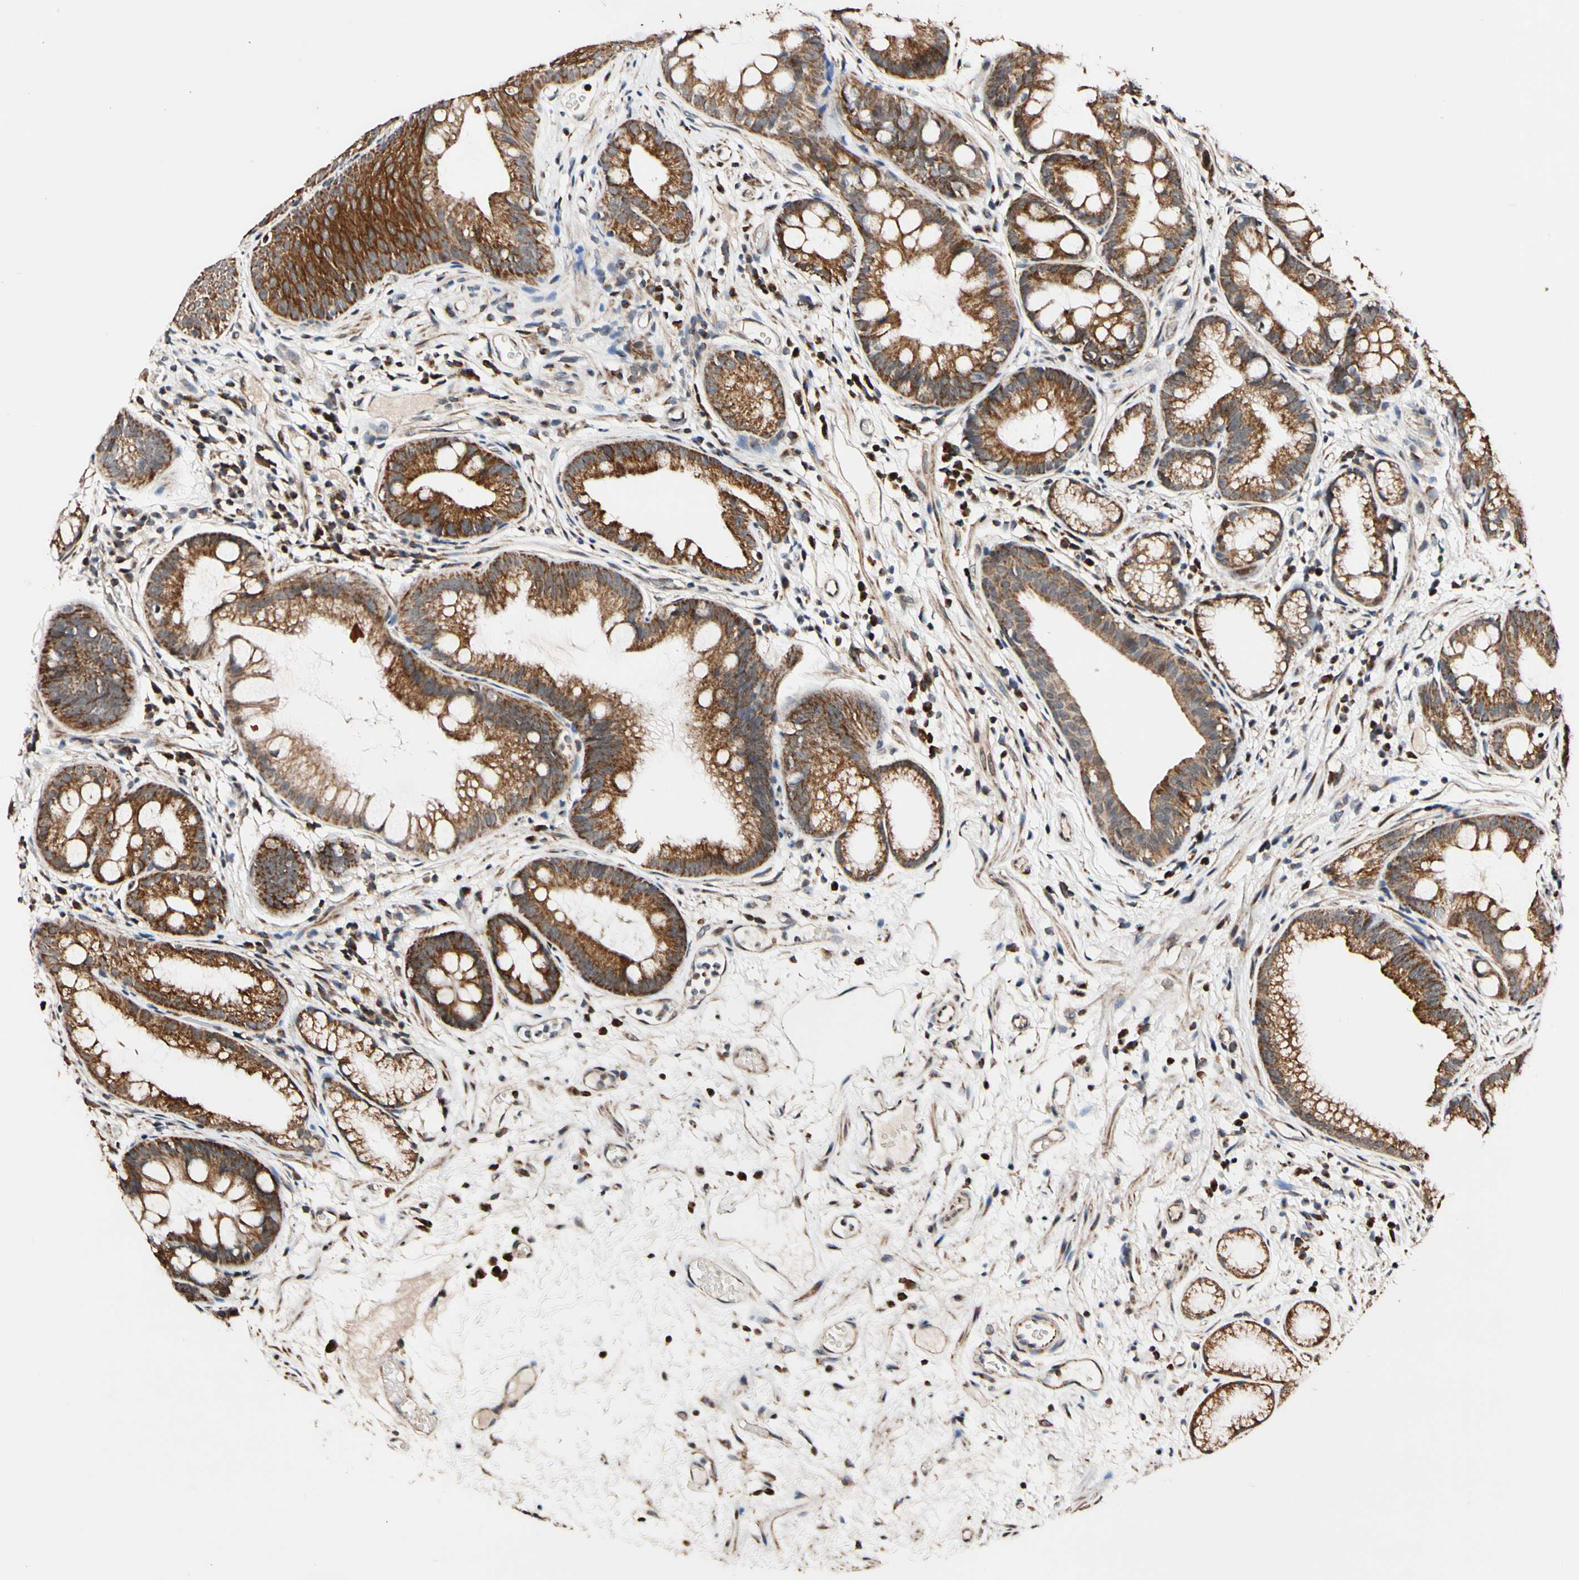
{"staining": {"intensity": "moderate", "quantity": ">75%", "location": "cytoplasmic/membranous"}, "tissue": "stomach", "cell_type": "Glandular cells", "image_type": "normal", "snomed": [{"axis": "morphology", "description": "Normal tissue, NOS"}, {"axis": "topography", "description": "Stomach, upper"}], "caption": "High-power microscopy captured an immunohistochemistry (IHC) micrograph of normal stomach, revealing moderate cytoplasmic/membranous positivity in approximately >75% of glandular cells.", "gene": "KHDC4", "patient": {"sex": "male", "age": 72}}